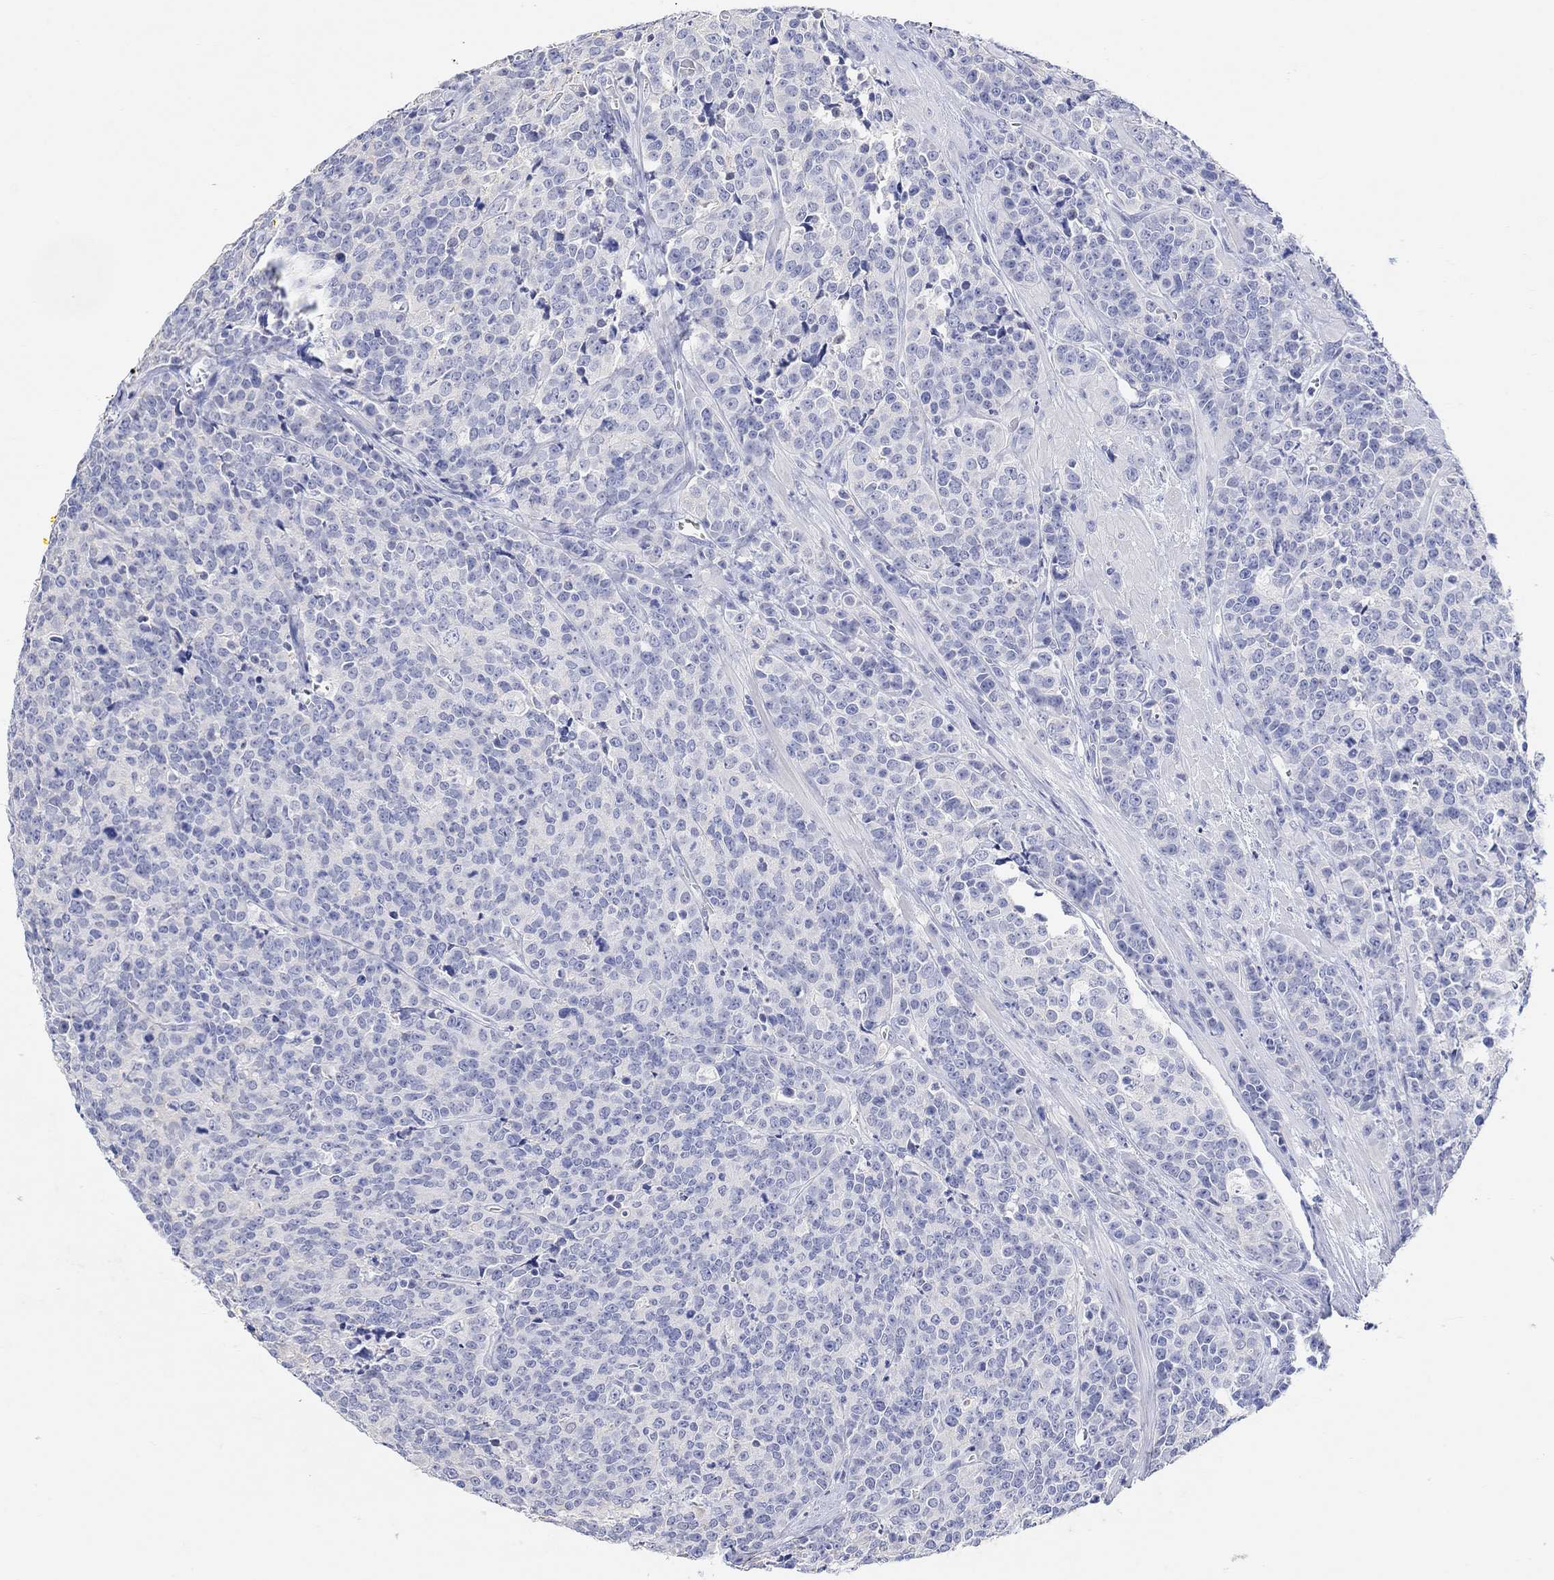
{"staining": {"intensity": "negative", "quantity": "none", "location": "none"}, "tissue": "prostate cancer", "cell_type": "Tumor cells", "image_type": "cancer", "snomed": [{"axis": "morphology", "description": "Adenocarcinoma, NOS"}, {"axis": "topography", "description": "Prostate"}], "caption": "A photomicrograph of prostate cancer (adenocarcinoma) stained for a protein demonstrates no brown staining in tumor cells.", "gene": "TYR", "patient": {"sex": "male", "age": 67}}